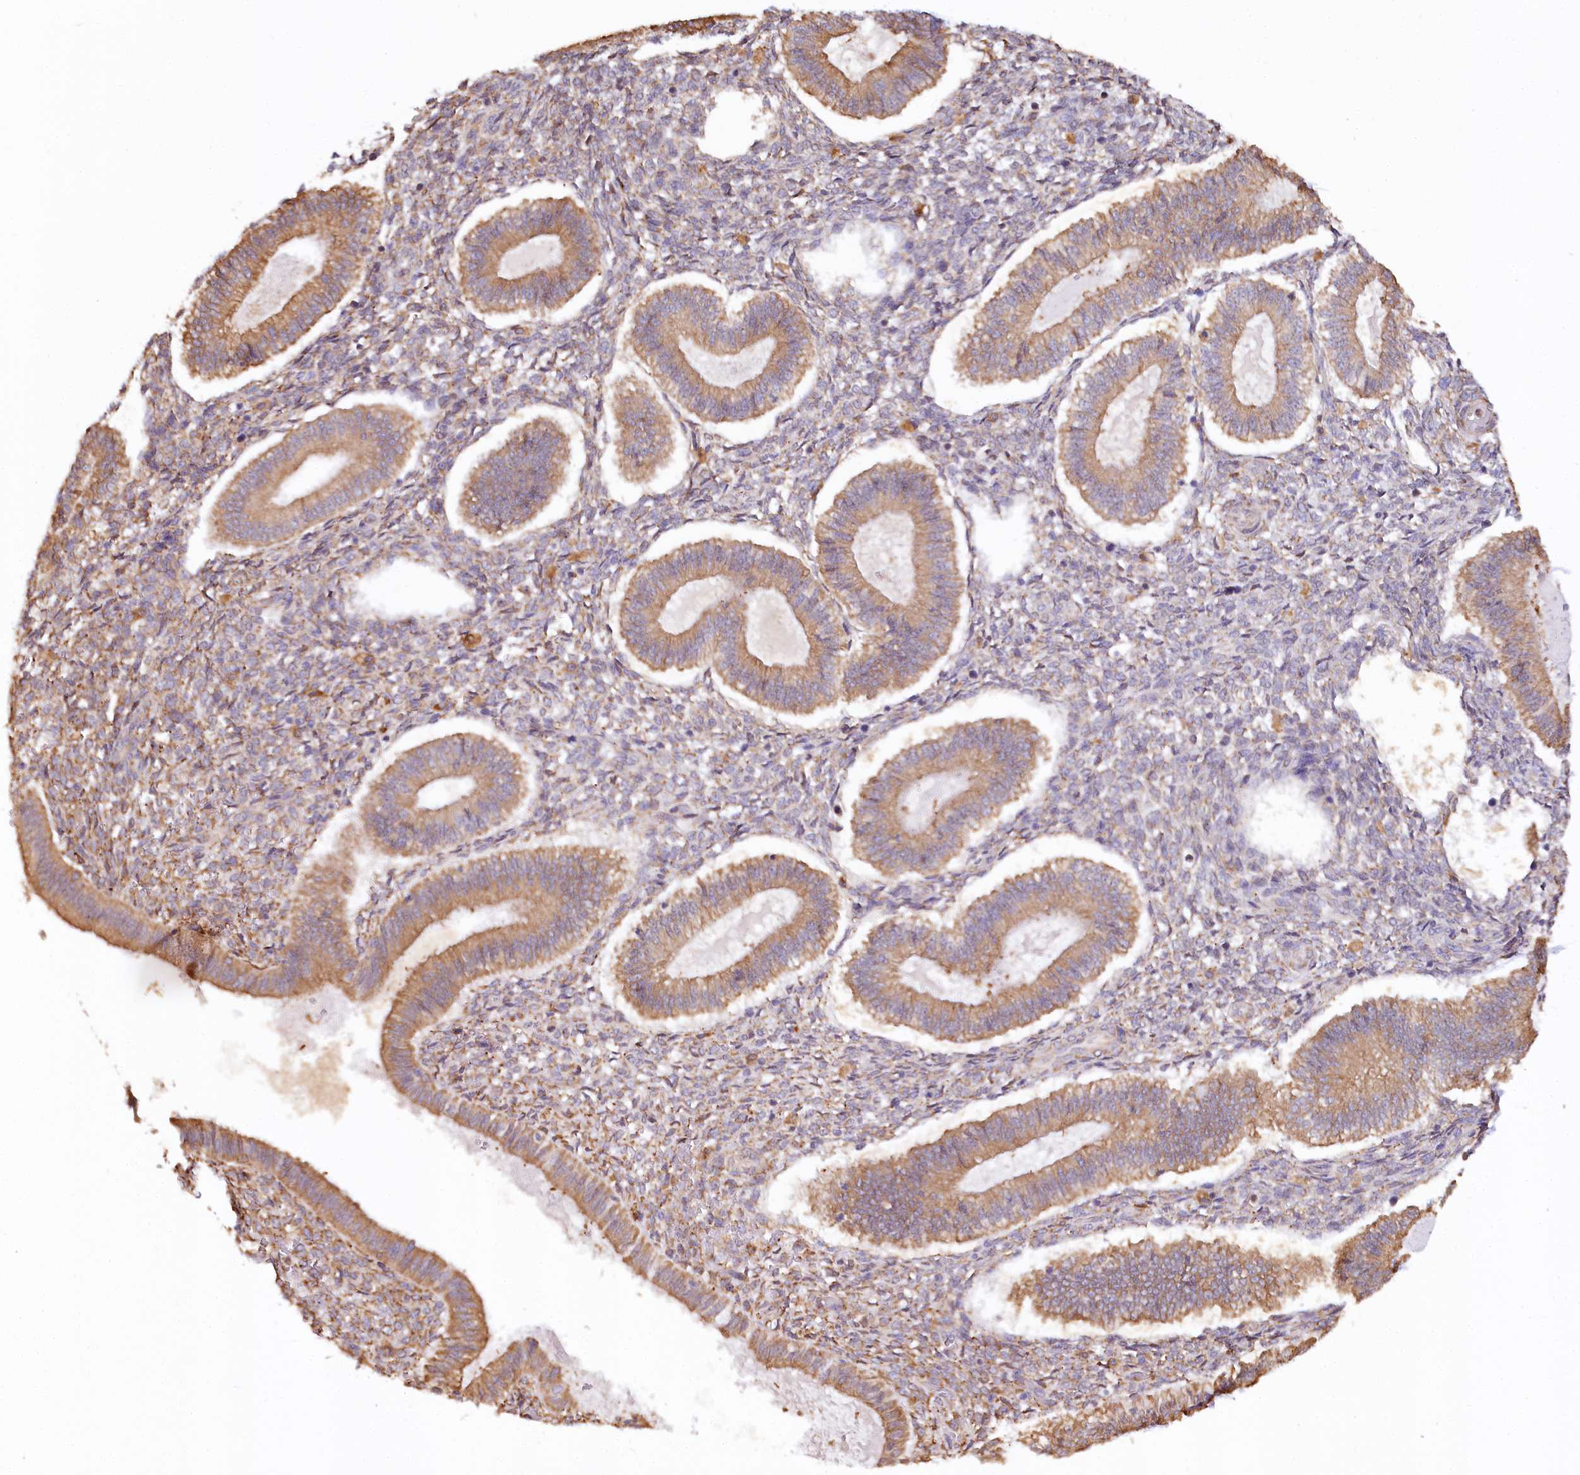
{"staining": {"intensity": "moderate", "quantity": "25%-75%", "location": "cytoplasmic/membranous"}, "tissue": "endometrium", "cell_type": "Cells in endometrial stroma", "image_type": "normal", "snomed": [{"axis": "morphology", "description": "Normal tissue, NOS"}, {"axis": "topography", "description": "Endometrium"}], "caption": "Protein positivity by immunohistochemistry displays moderate cytoplasmic/membranous positivity in about 25%-75% of cells in endometrial stroma in normal endometrium. The protein of interest is stained brown, and the nuclei are stained in blue (DAB IHC with brightfield microscopy, high magnification).", "gene": "VEGFA", "patient": {"sex": "female", "age": 25}}